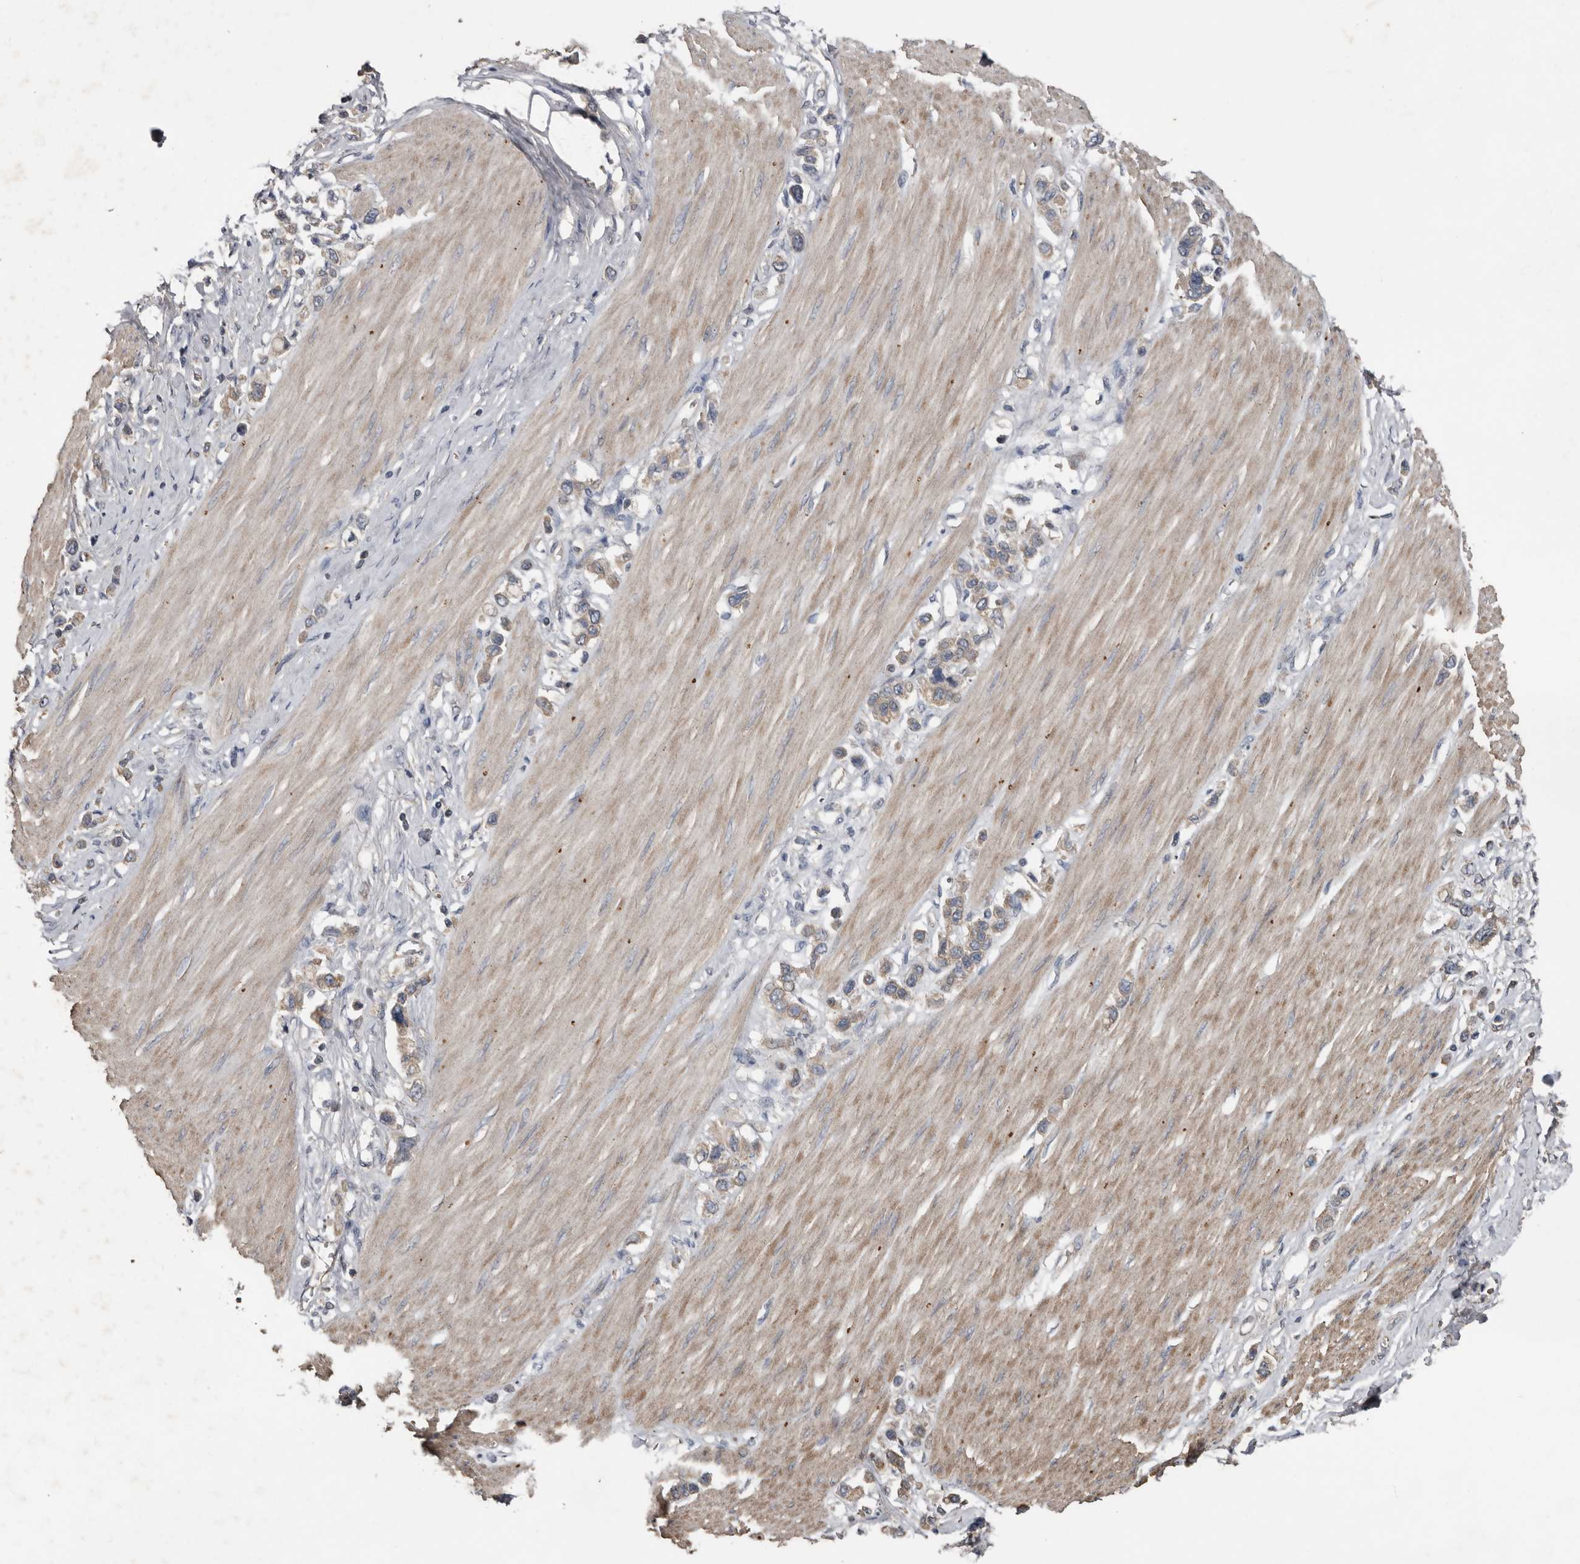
{"staining": {"intensity": "weak", "quantity": ">75%", "location": "cytoplasmic/membranous"}, "tissue": "stomach cancer", "cell_type": "Tumor cells", "image_type": "cancer", "snomed": [{"axis": "morphology", "description": "Adenocarcinoma, NOS"}, {"axis": "topography", "description": "Stomach"}], "caption": "DAB (3,3'-diaminobenzidine) immunohistochemical staining of stomach cancer reveals weak cytoplasmic/membranous protein expression in approximately >75% of tumor cells. Immunohistochemistry (ihc) stains the protein in brown and the nuclei are stained blue.", "gene": "HYAL4", "patient": {"sex": "female", "age": 65}}